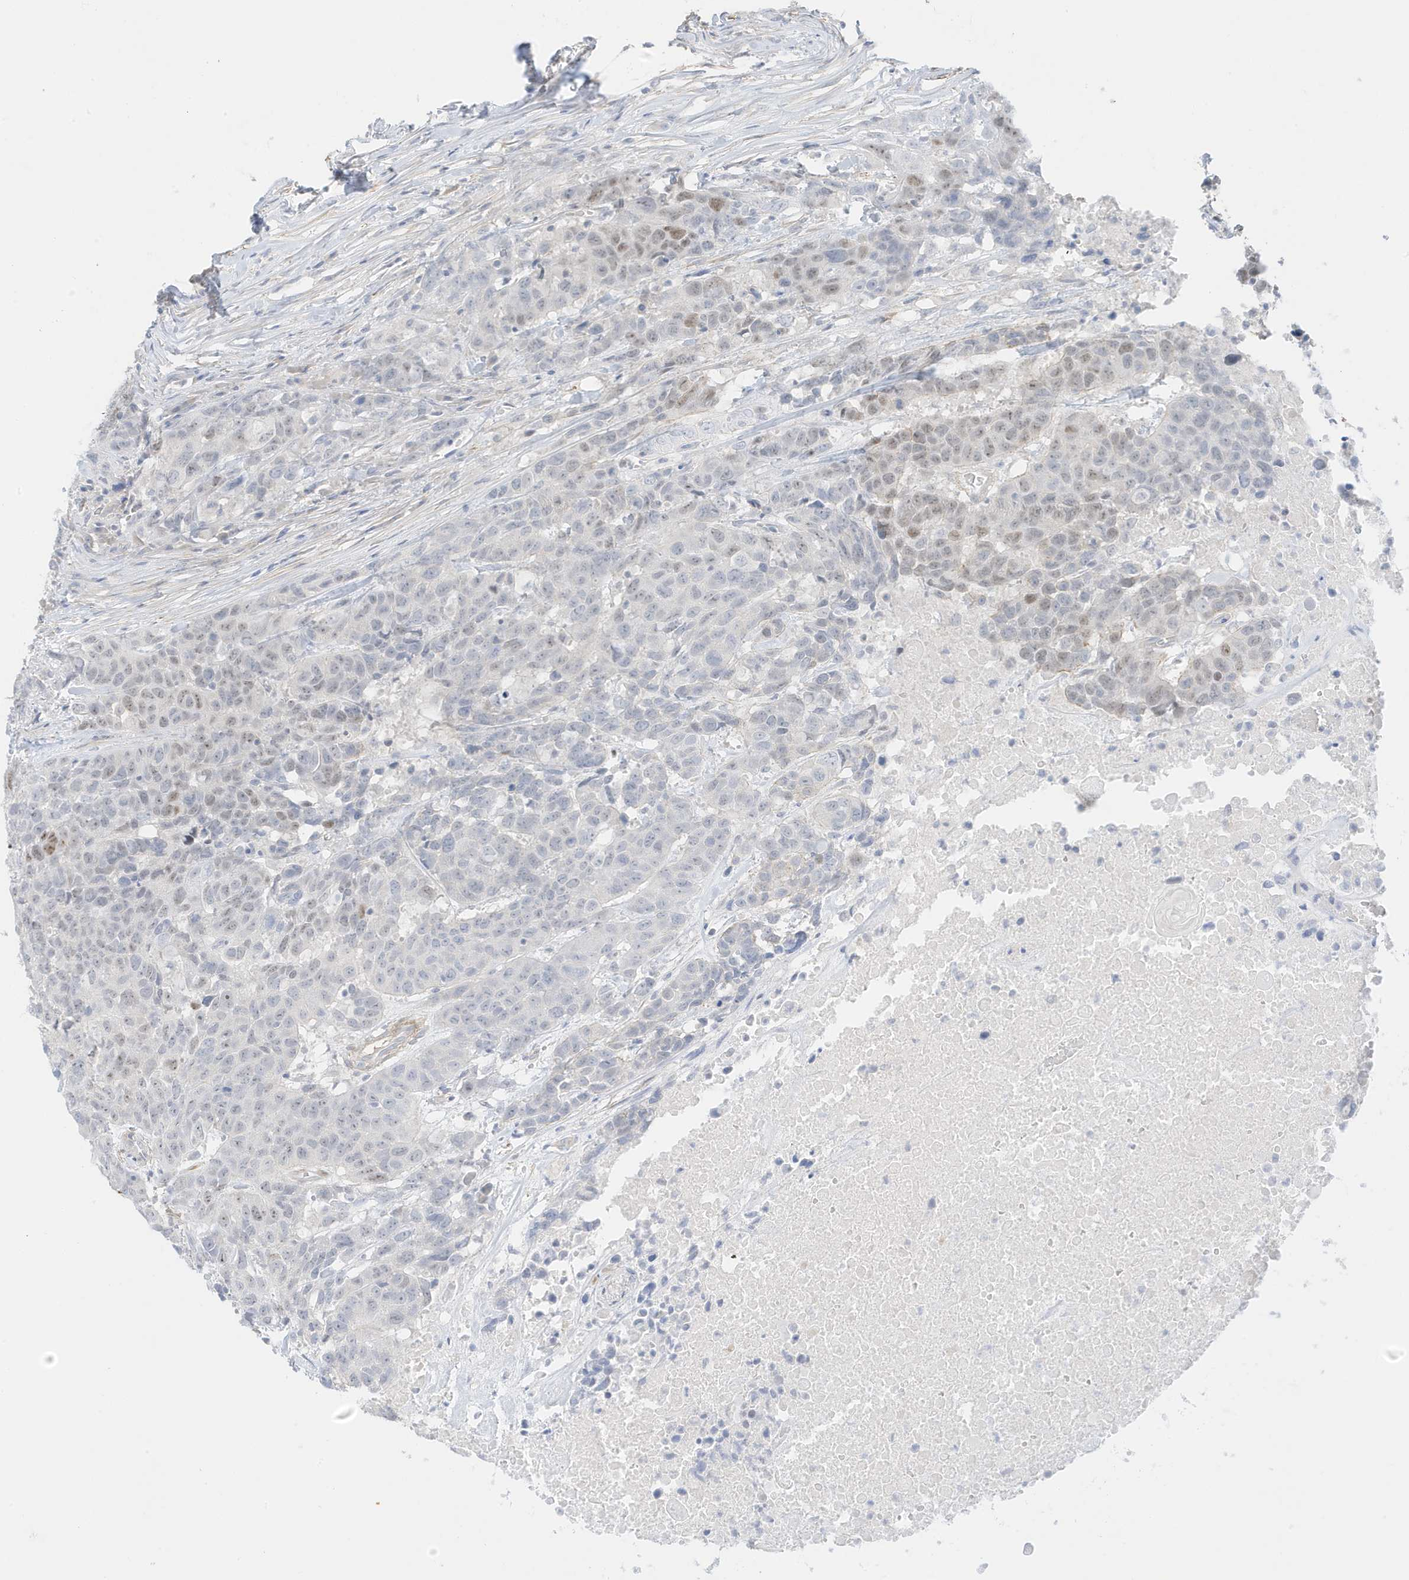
{"staining": {"intensity": "moderate", "quantity": "<25%", "location": "nuclear"}, "tissue": "head and neck cancer", "cell_type": "Tumor cells", "image_type": "cancer", "snomed": [{"axis": "morphology", "description": "Squamous cell carcinoma, NOS"}, {"axis": "topography", "description": "Head-Neck"}], "caption": "This photomicrograph displays head and neck cancer stained with immunohistochemistry to label a protein in brown. The nuclear of tumor cells show moderate positivity for the protein. Nuclei are counter-stained blue.", "gene": "SLC22A13", "patient": {"sex": "male", "age": 66}}